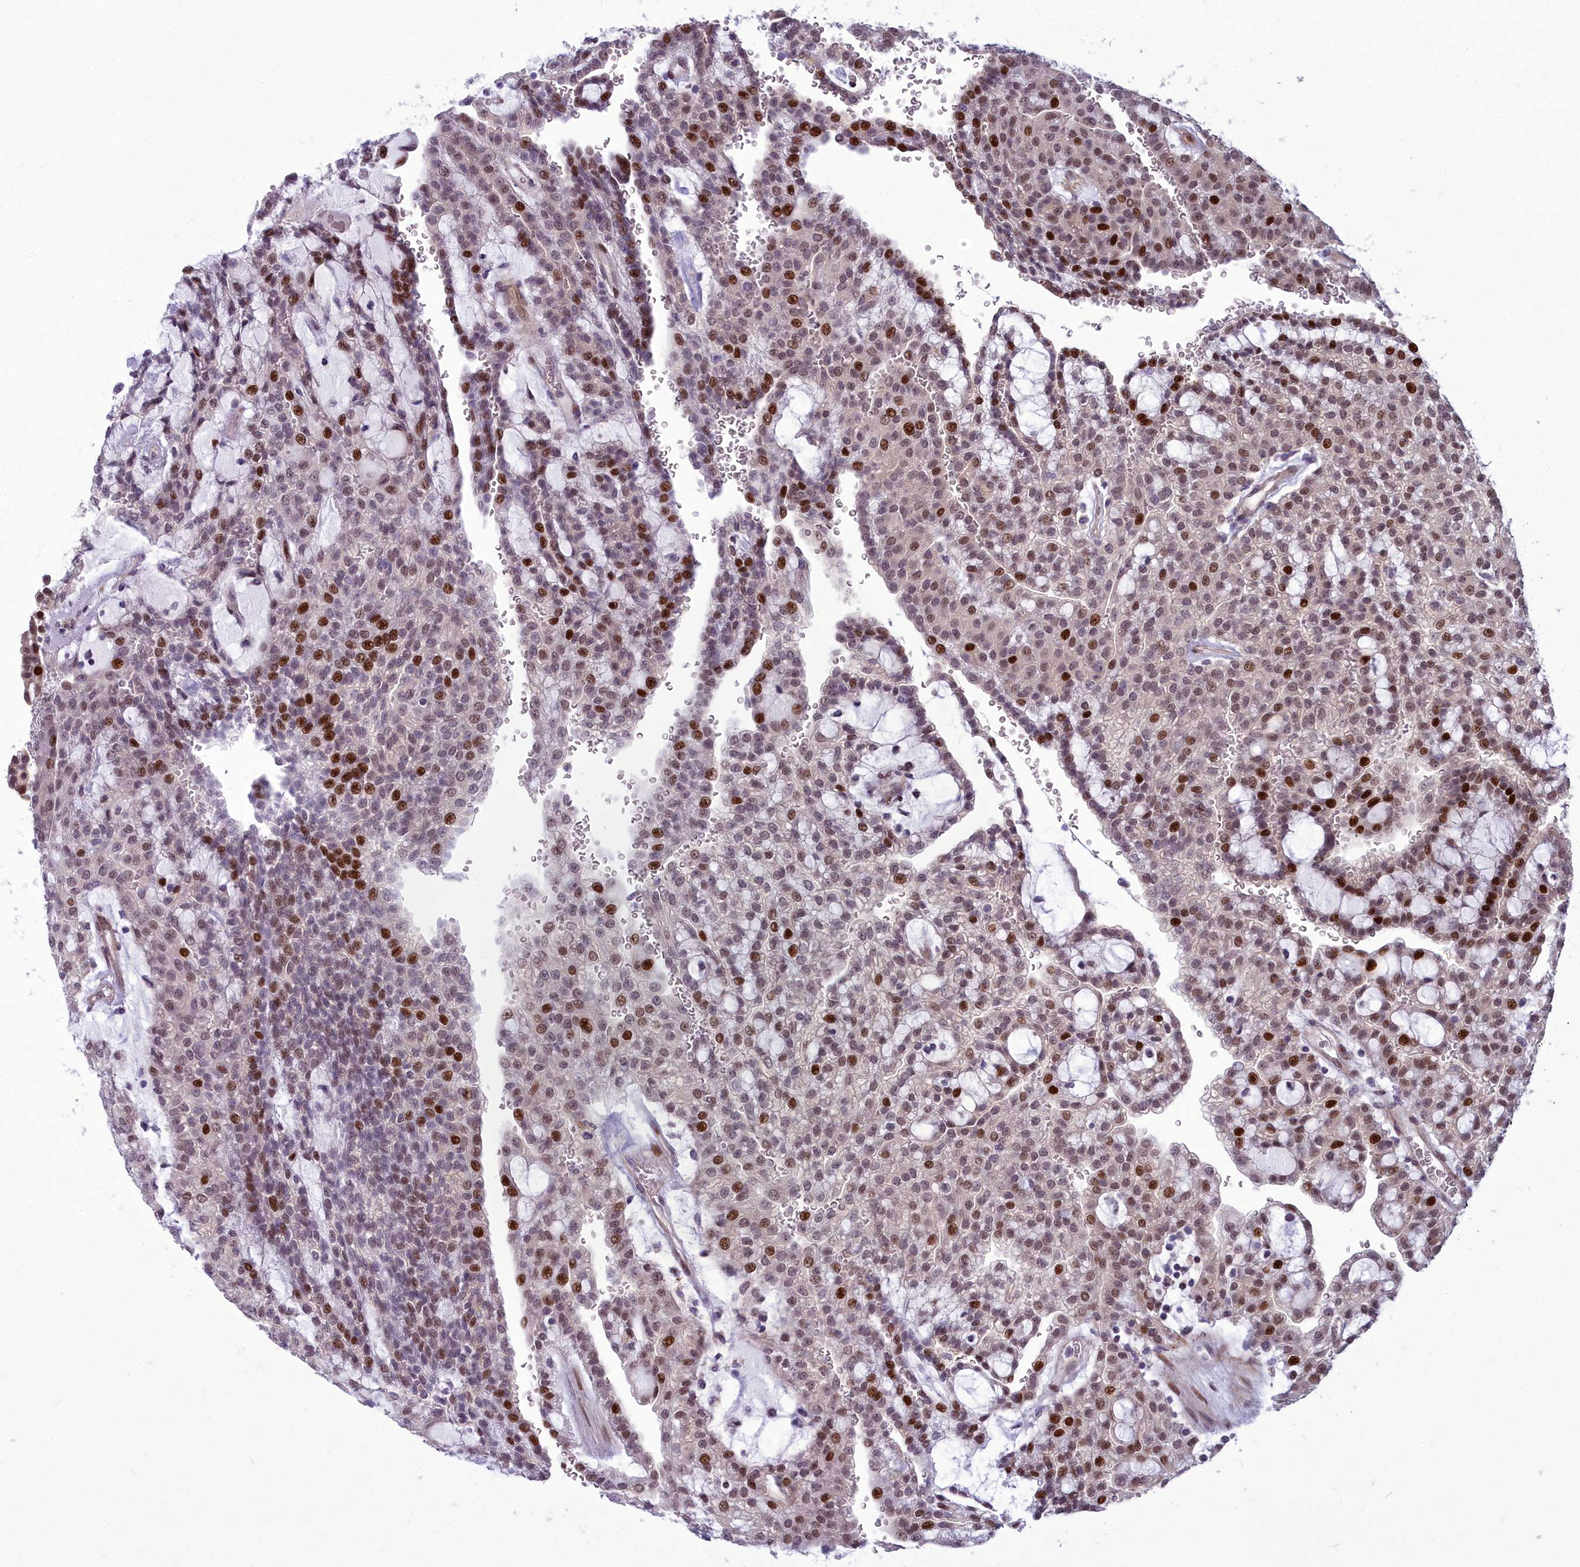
{"staining": {"intensity": "strong", "quantity": "25%-75%", "location": "nuclear"}, "tissue": "renal cancer", "cell_type": "Tumor cells", "image_type": "cancer", "snomed": [{"axis": "morphology", "description": "Adenocarcinoma, NOS"}, {"axis": "topography", "description": "Kidney"}], "caption": "A micrograph showing strong nuclear positivity in approximately 25%-75% of tumor cells in renal adenocarcinoma, as visualized by brown immunohistochemical staining.", "gene": "AP1M1", "patient": {"sex": "male", "age": 63}}